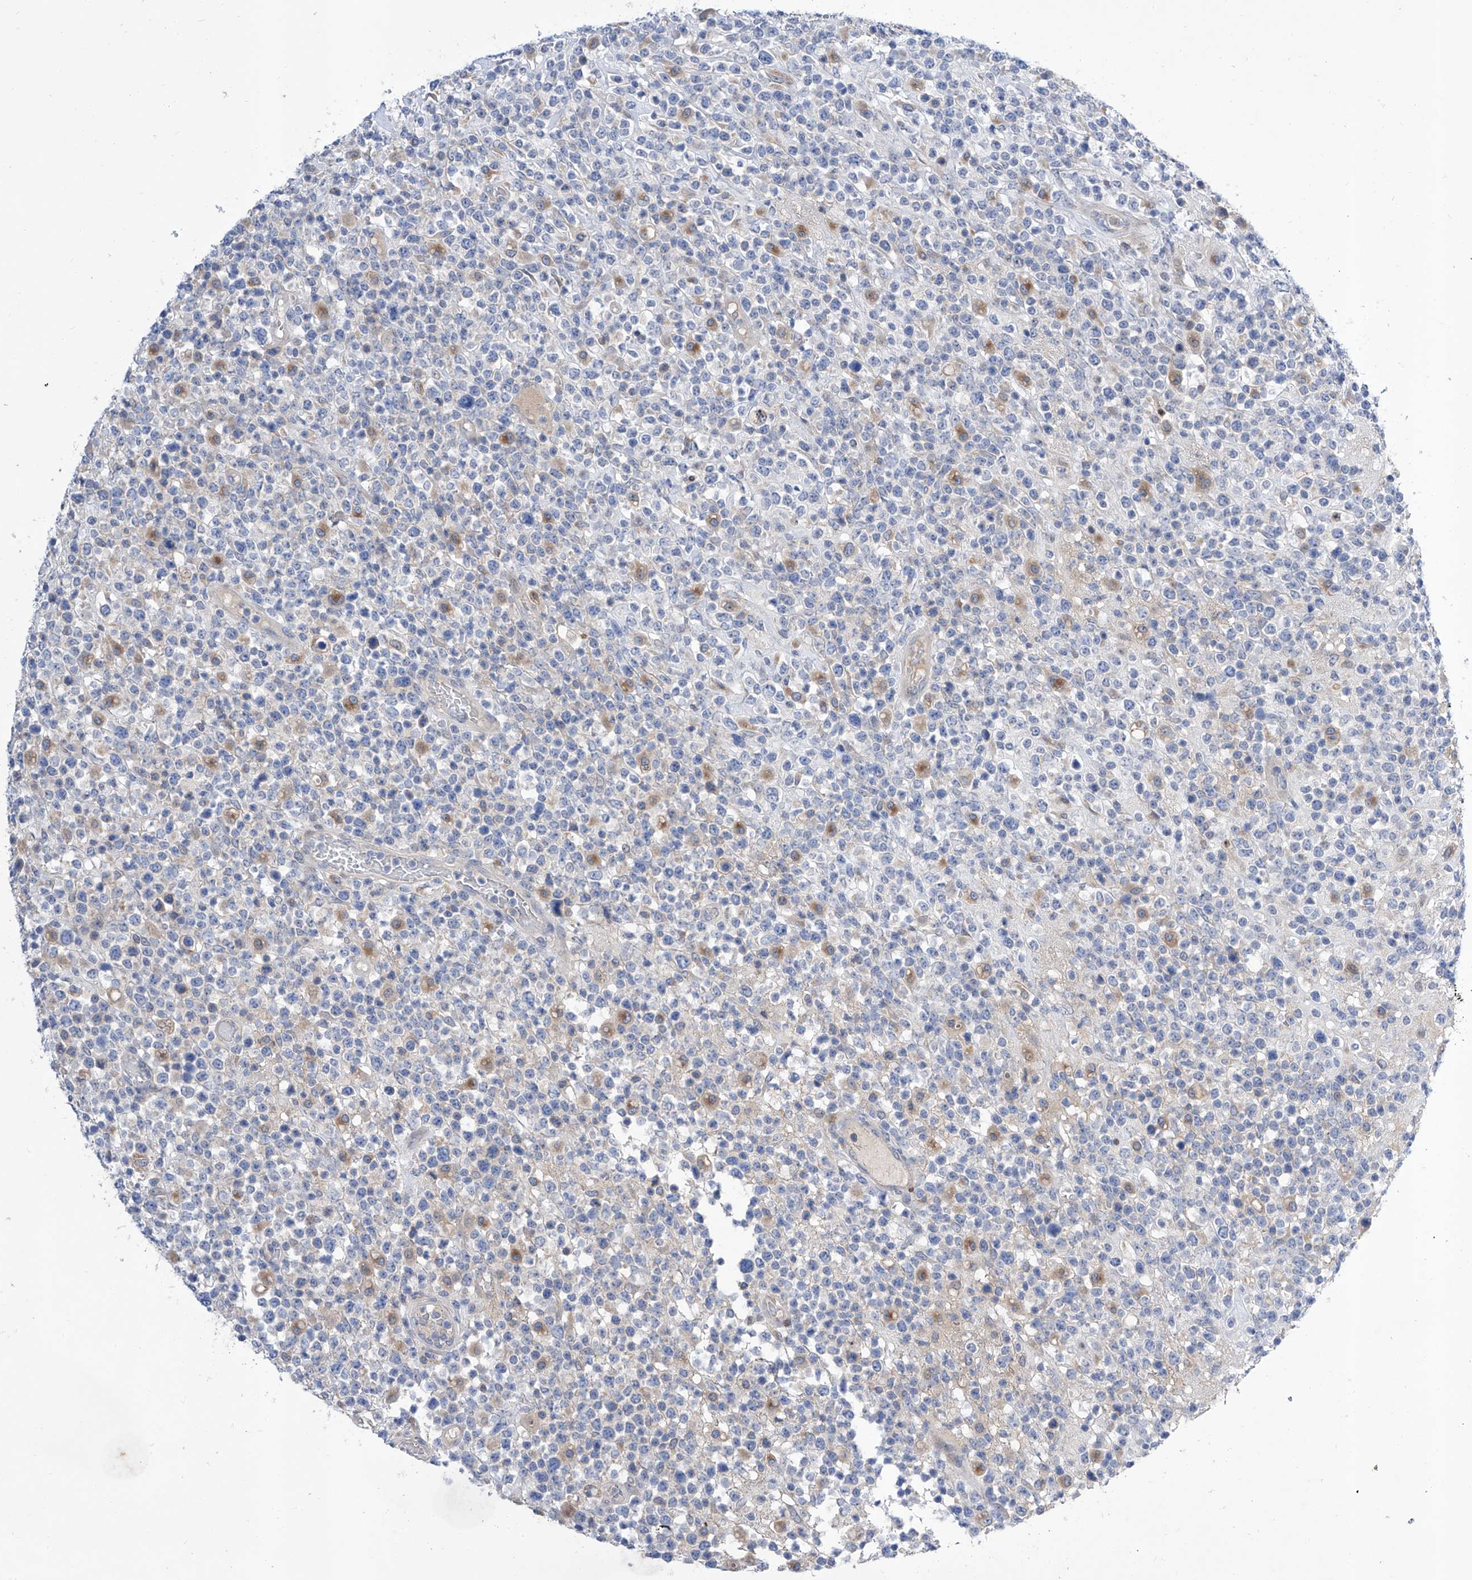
{"staining": {"intensity": "negative", "quantity": "none", "location": "none"}, "tissue": "lymphoma", "cell_type": "Tumor cells", "image_type": "cancer", "snomed": [{"axis": "morphology", "description": "Malignant lymphoma, non-Hodgkin's type, High grade"}, {"axis": "topography", "description": "Colon"}], "caption": "A histopathology image of human lymphoma is negative for staining in tumor cells.", "gene": "SRBD1", "patient": {"sex": "female", "age": 53}}